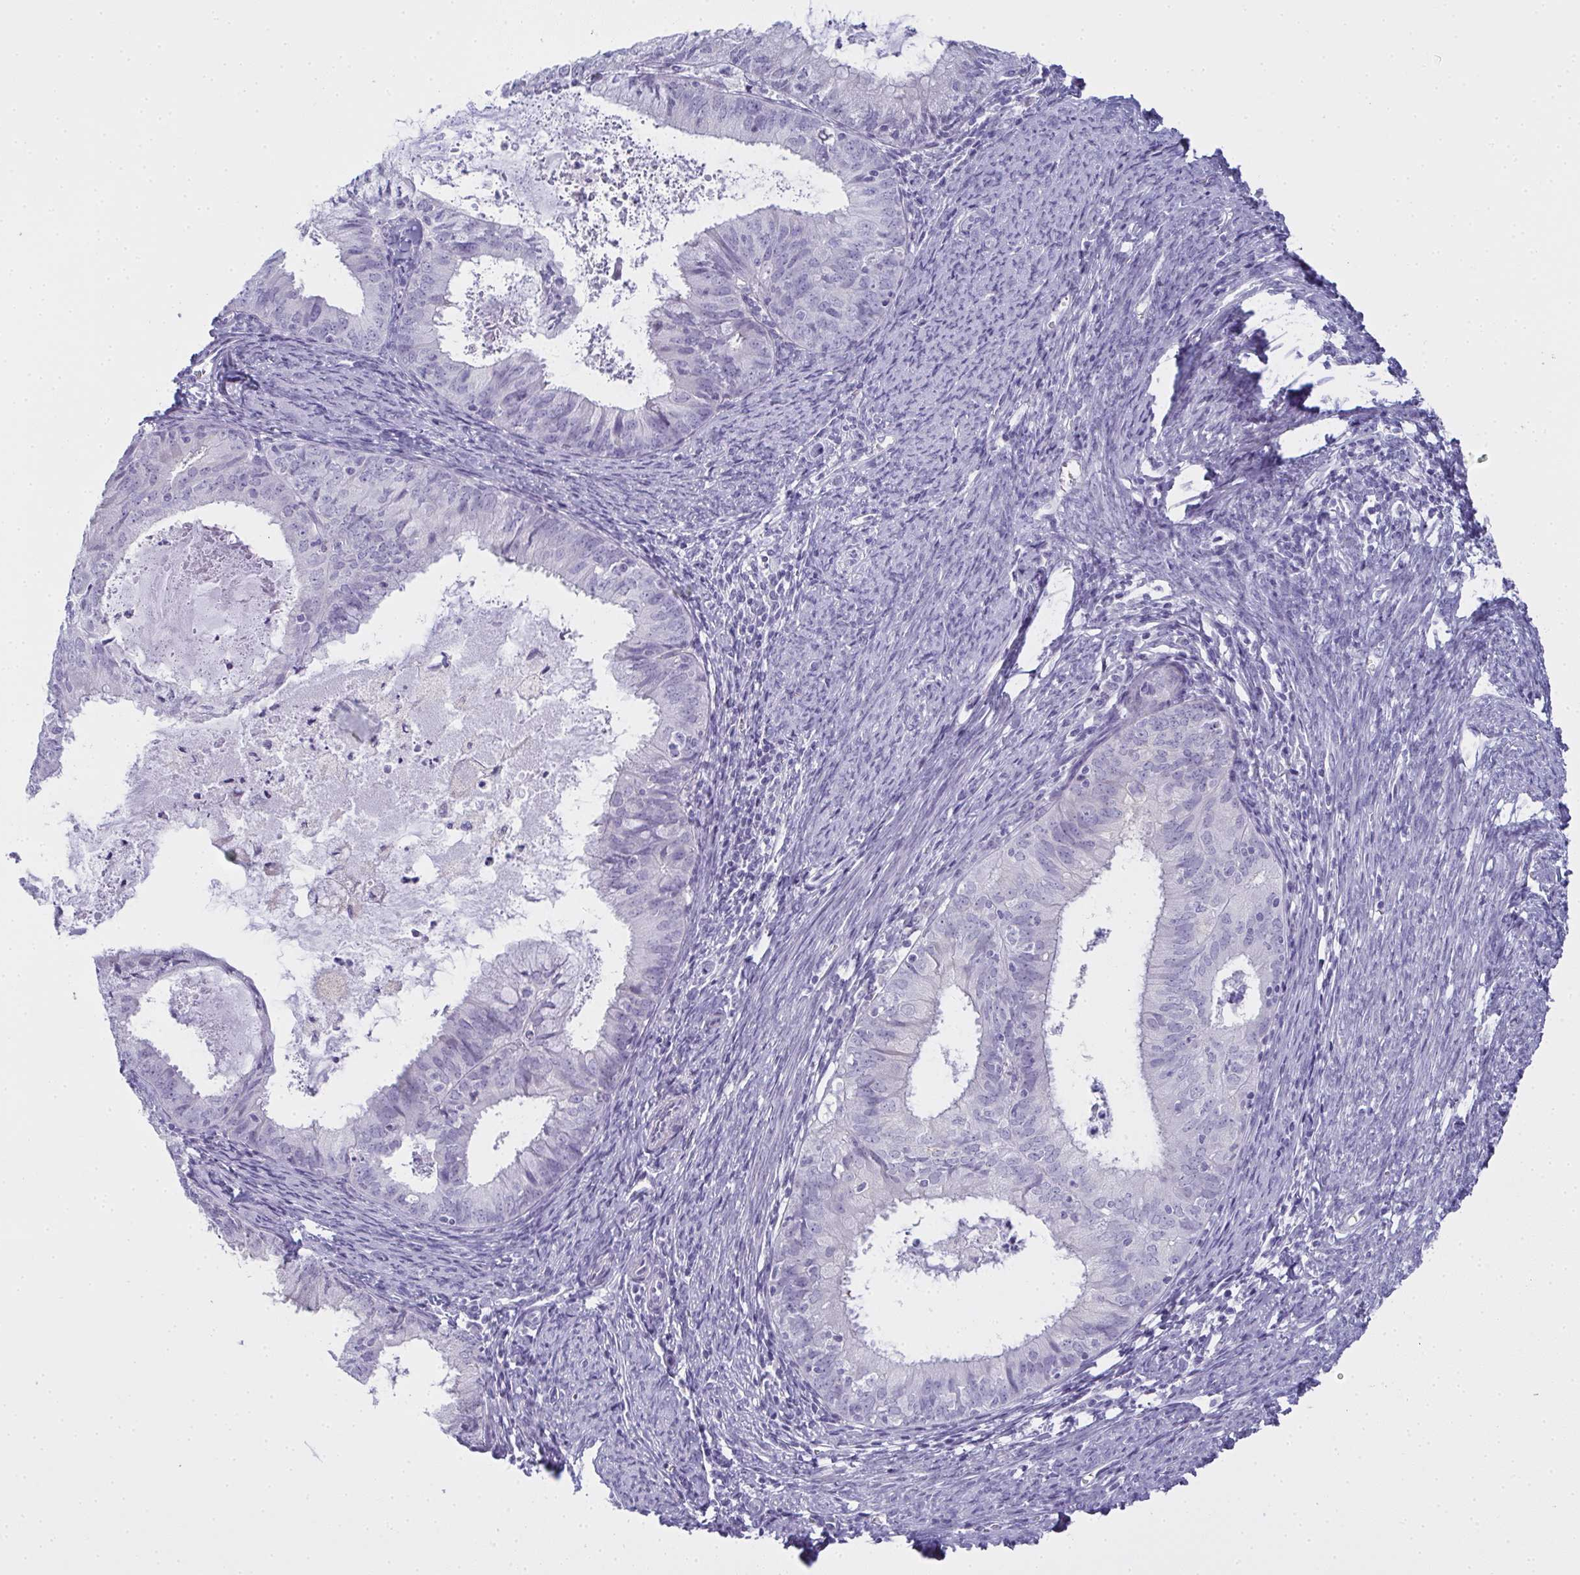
{"staining": {"intensity": "negative", "quantity": "none", "location": "none"}, "tissue": "endometrial cancer", "cell_type": "Tumor cells", "image_type": "cancer", "snomed": [{"axis": "morphology", "description": "Adenocarcinoma, NOS"}, {"axis": "topography", "description": "Endometrium"}], "caption": "Immunohistochemistry photomicrograph of neoplastic tissue: human endometrial adenocarcinoma stained with DAB reveals no significant protein positivity in tumor cells. The staining was performed using DAB (3,3'-diaminobenzidine) to visualize the protein expression in brown, while the nuclei were stained in blue with hematoxylin (Magnification: 20x).", "gene": "SLC36A2", "patient": {"sex": "female", "age": 57}}